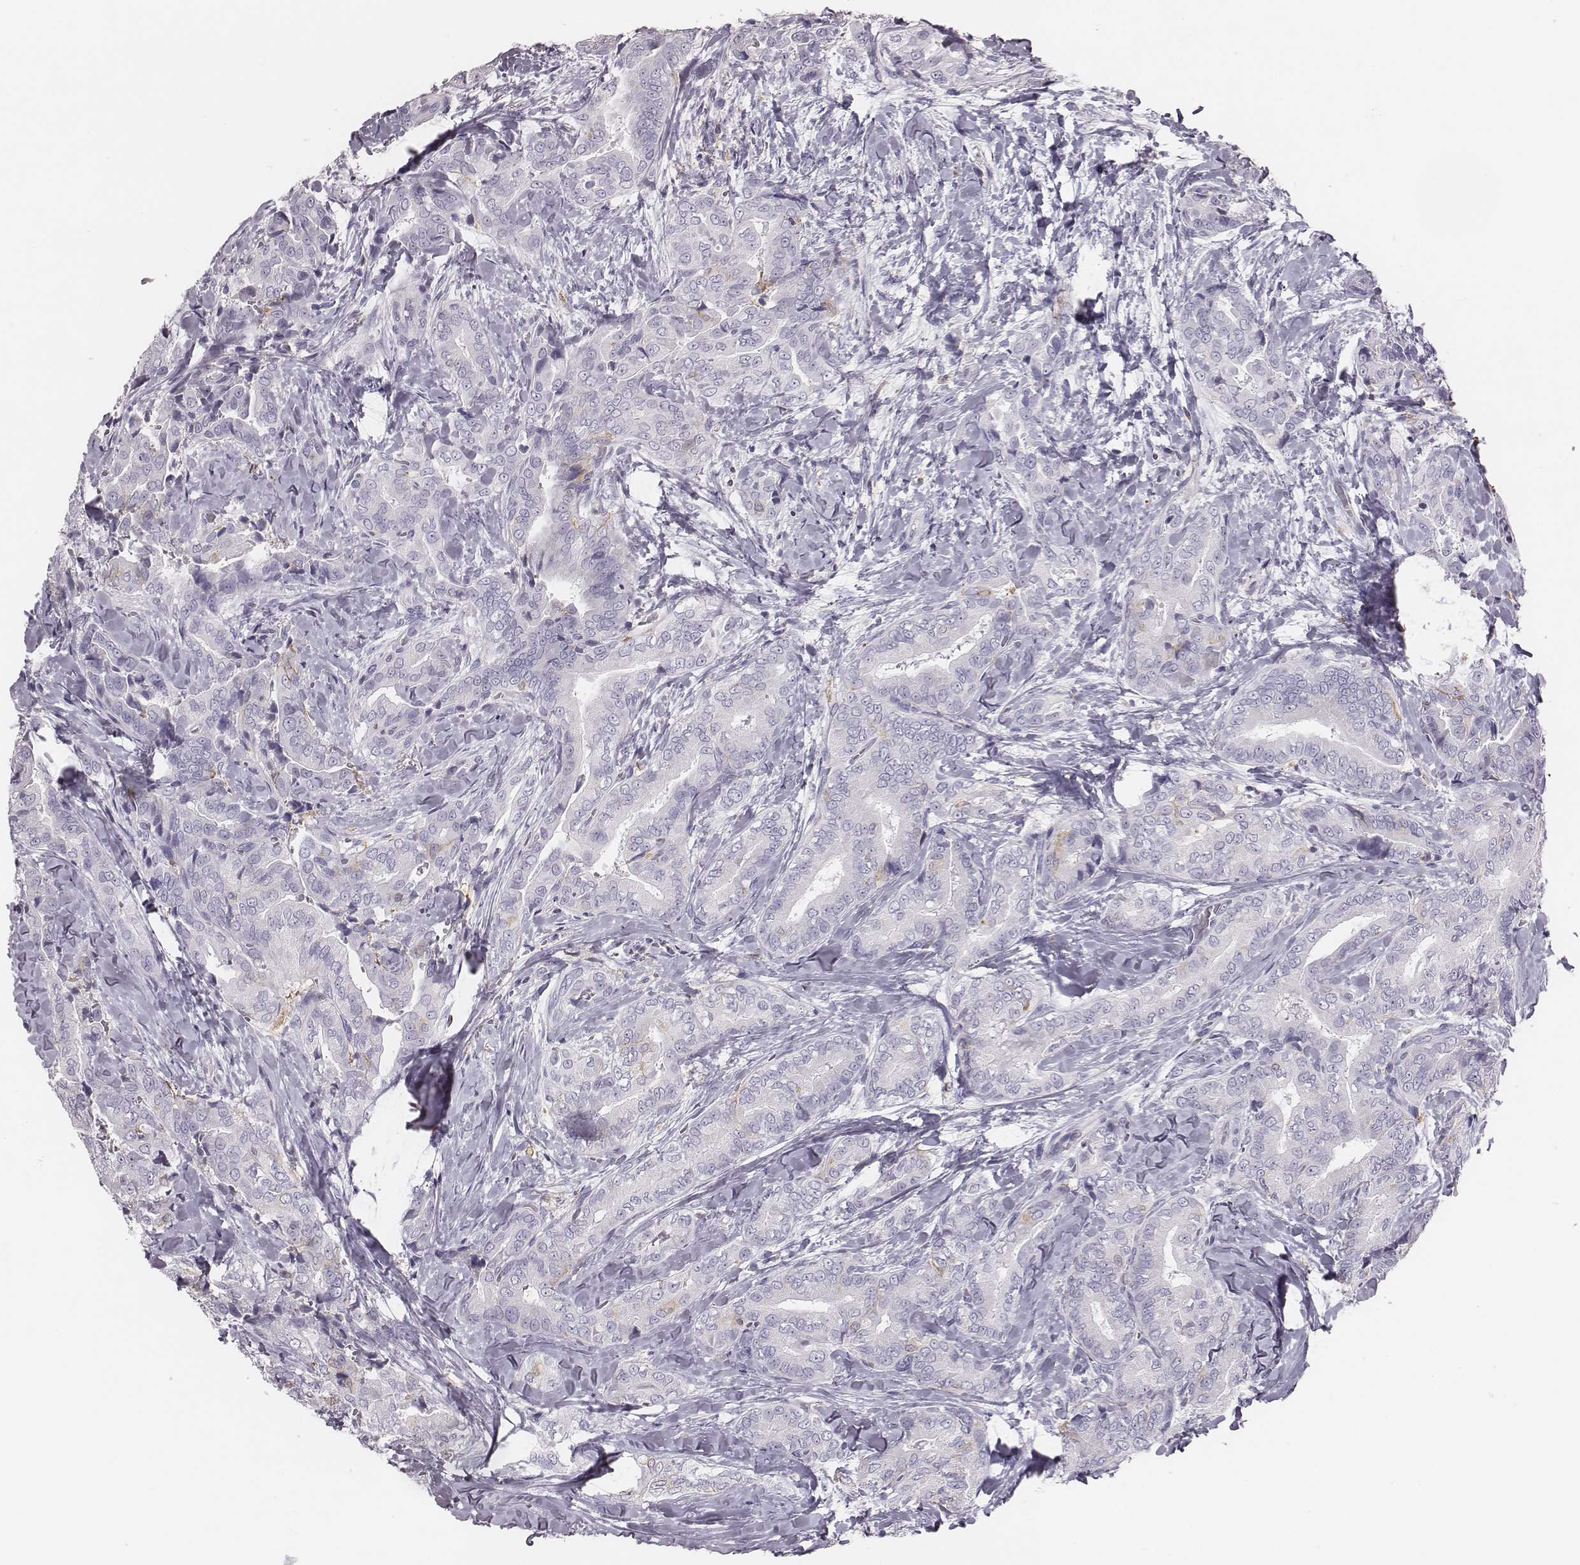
{"staining": {"intensity": "negative", "quantity": "none", "location": "none"}, "tissue": "thyroid cancer", "cell_type": "Tumor cells", "image_type": "cancer", "snomed": [{"axis": "morphology", "description": "Papillary adenocarcinoma, NOS"}, {"axis": "topography", "description": "Thyroid gland"}], "caption": "Human thyroid papillary adenocarcinoma stained for a protein using IHC exhibits no positivity in tumor cells.", "gene": "ZNF365", "patient": {"sex": "male", "age": 61}}